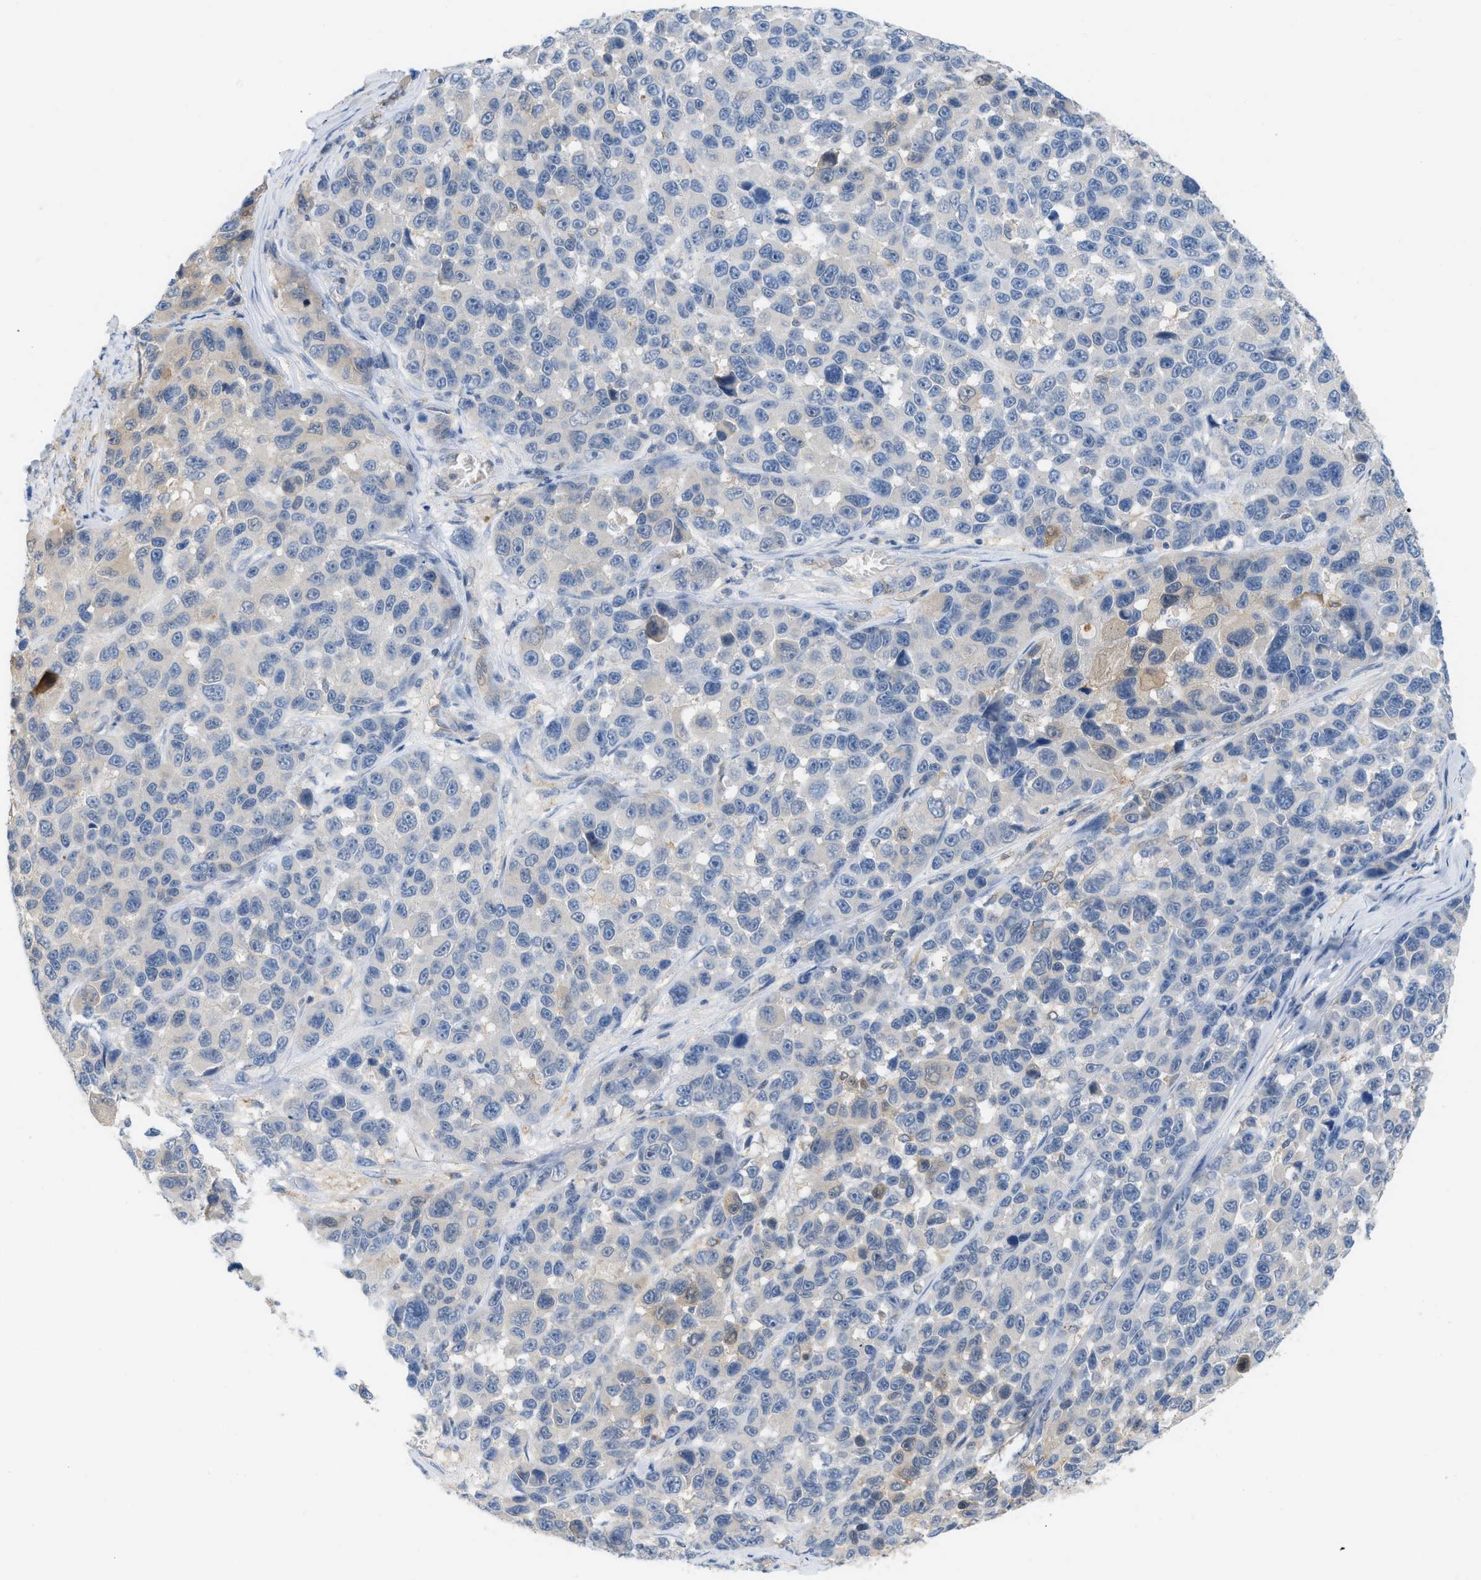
{"staining": {"intensity": "negative", "quantity": "none", "location": "none"}, "tissue": "melanoma", "cell_type": "Tumor cells", "image_type": "cancer", "snomed": [{"axis": "morphology", "description": "Malignant melanoma, NOS"}, {"axis": "topography", "description": "Skin"}], "caption": "Immunohistochemistry histopathology image of neoplastic tissue: human melanoma stained with DAB displays no significant protein staining in tumor cells. (DAB IHC with hematoxylin counter stain).", "gene": "CSTB", "patient": {"sex": "male", "age": 53}}